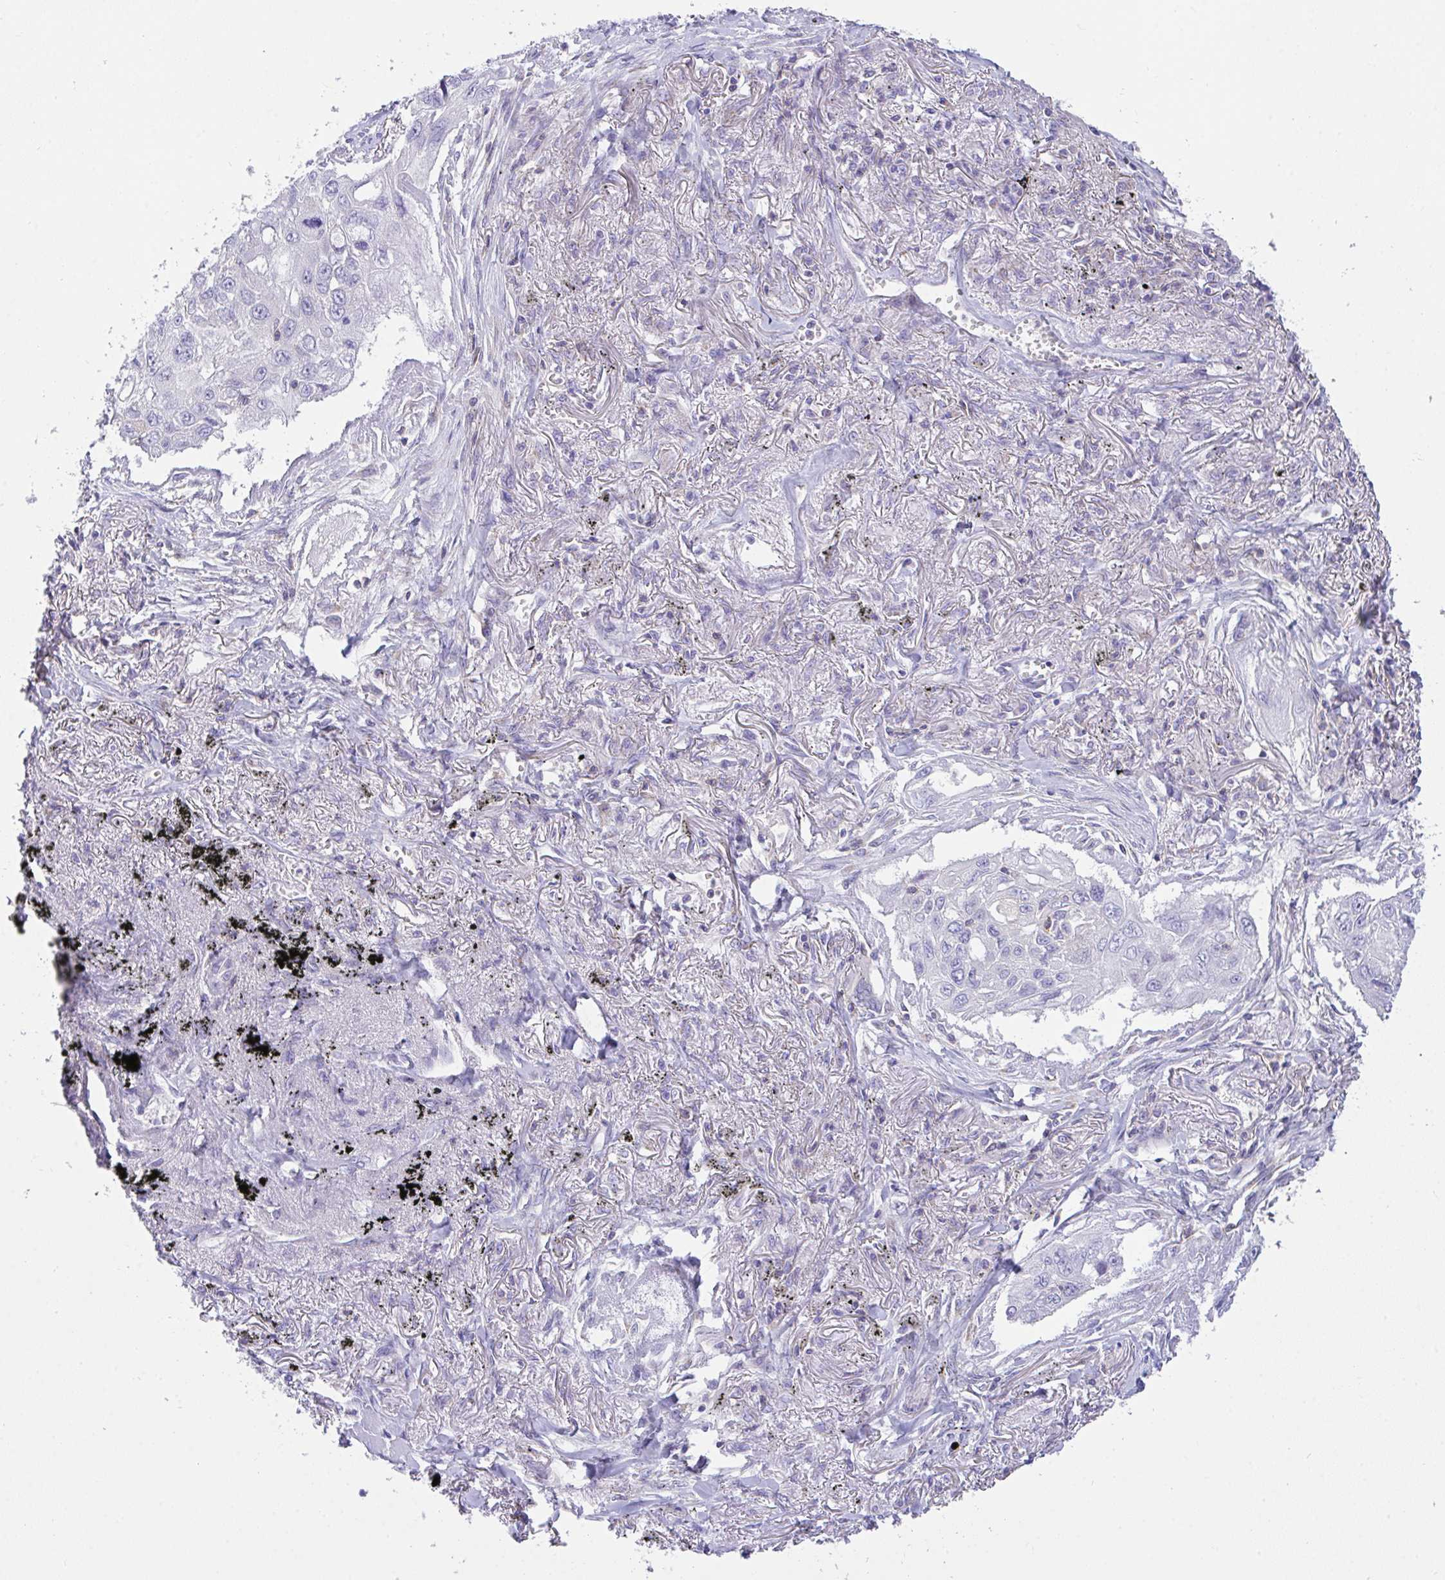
{"staining": {"intensity": "negative", "quantity": "none", "location": "none"}, "tissue": "lung cancer", "cell_type": "Tumor cells", "image_type": "cancer", "snomed": [{"axis": "morphology", "description": "Squamous cell carcinoma, NOS"}, {"axis": "topography", "description": "Lung"}], "caption": "A histopathology image of lung cancer (squamous cell carcinoma) stained for a protein displays no brown staining in tumor cells. The staining is performed using DAB (3,3'-diaminobenzidine) brown chromogen with nuclei counter-stained in using hematoxylin.", "gene": "MIA3", "patient": {"sex": "male", "age": 75}}